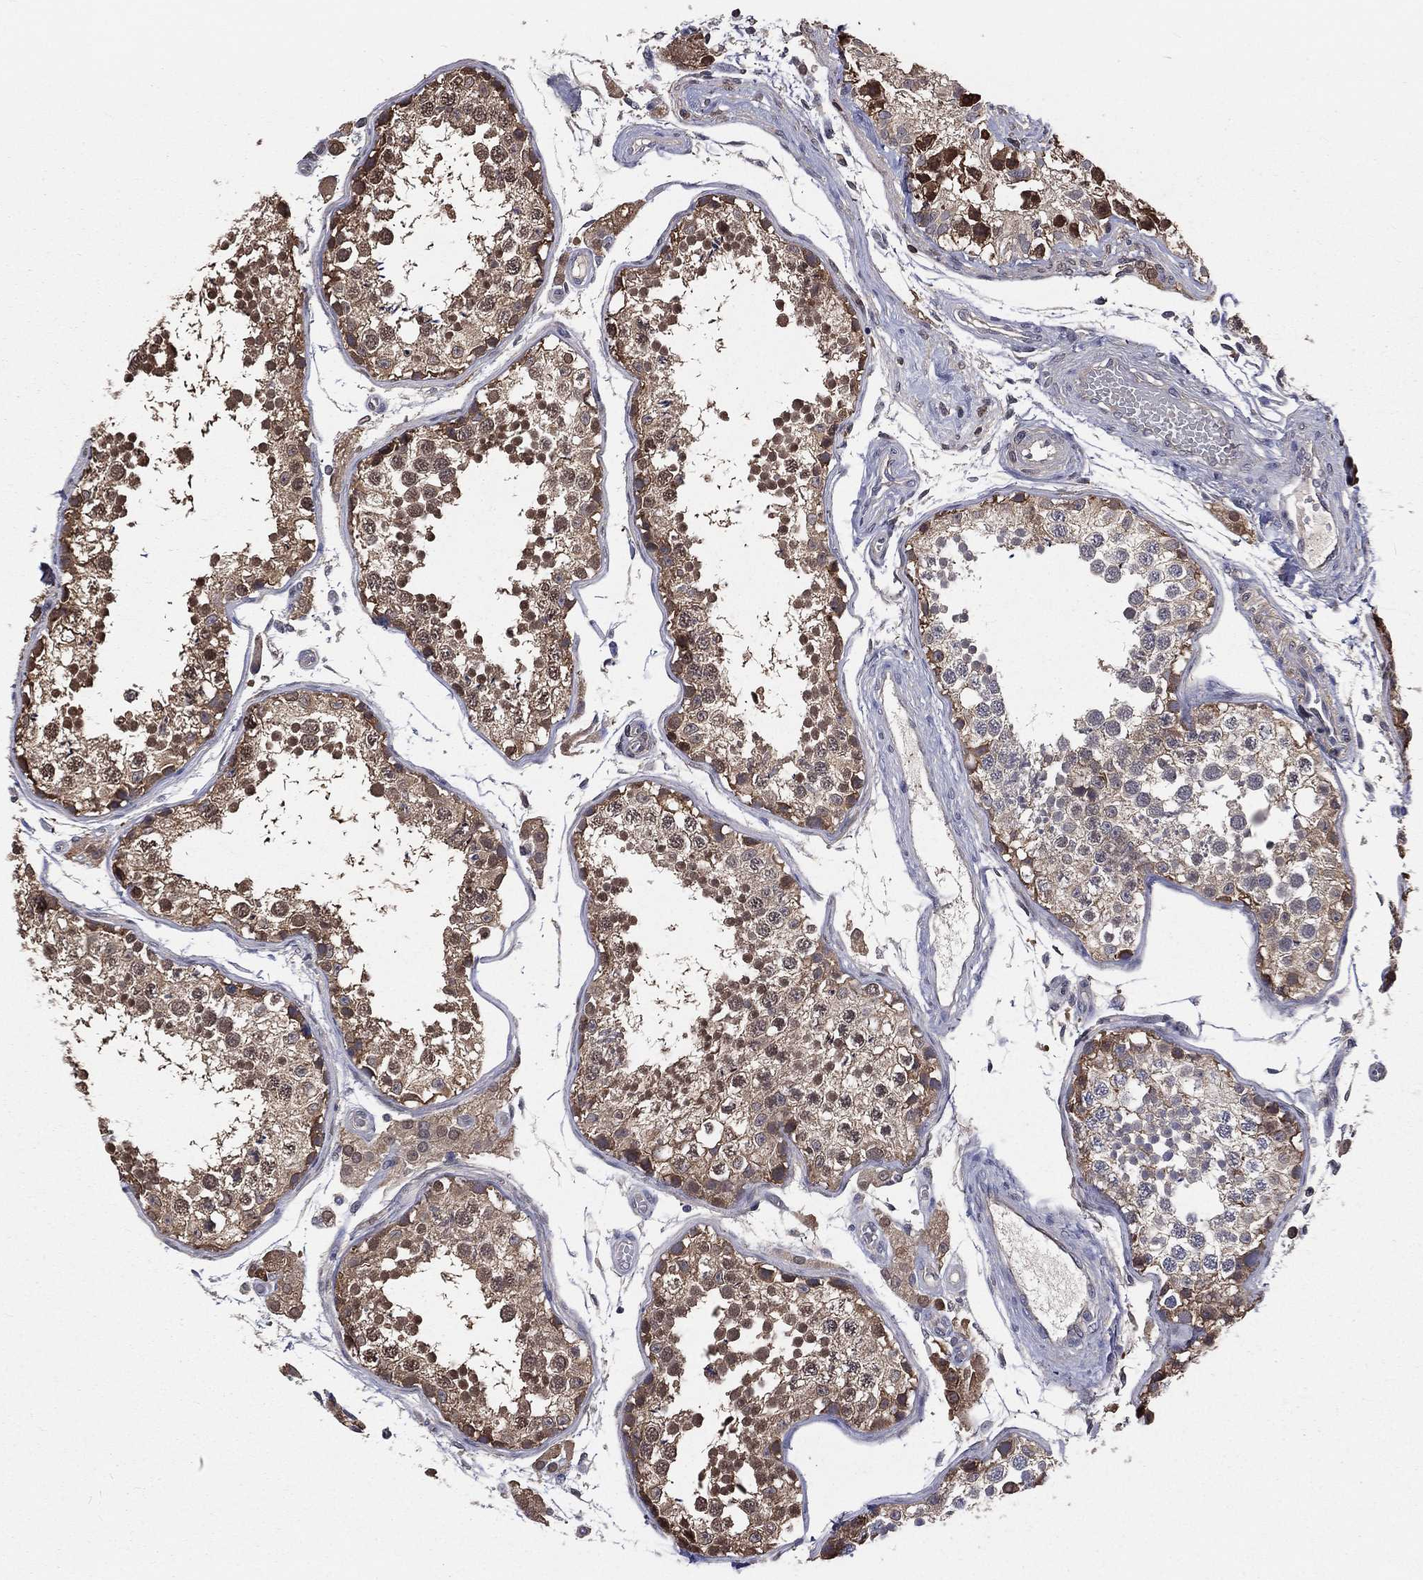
{"staining": {"intensity": "moderate", "quantity": "25%-75%", "location": "cytoplasmic/membranous,nuclear"}, "tissue": "testis", "cell_type": "Cells in seminiferous ducts", "image_type": "normal", "snomed": [{"axis": "morphology", "description": "Normal tissue, NOS"}, {"axis": "topography", "description": "Testis"}], "caption": "Immunohistochemistry histopathology image of normal testis: human testis stained using IHC displays medium levels of moderate protein expression localized specifically in the cytoplasmic/membranous,nuclear of cells in seminiferous ducts, appearing as a cytoplasmic/membranous,nuclear brown color.", "gene": "TBC1D2", "patient": {"sex": "male", "age": 29}}